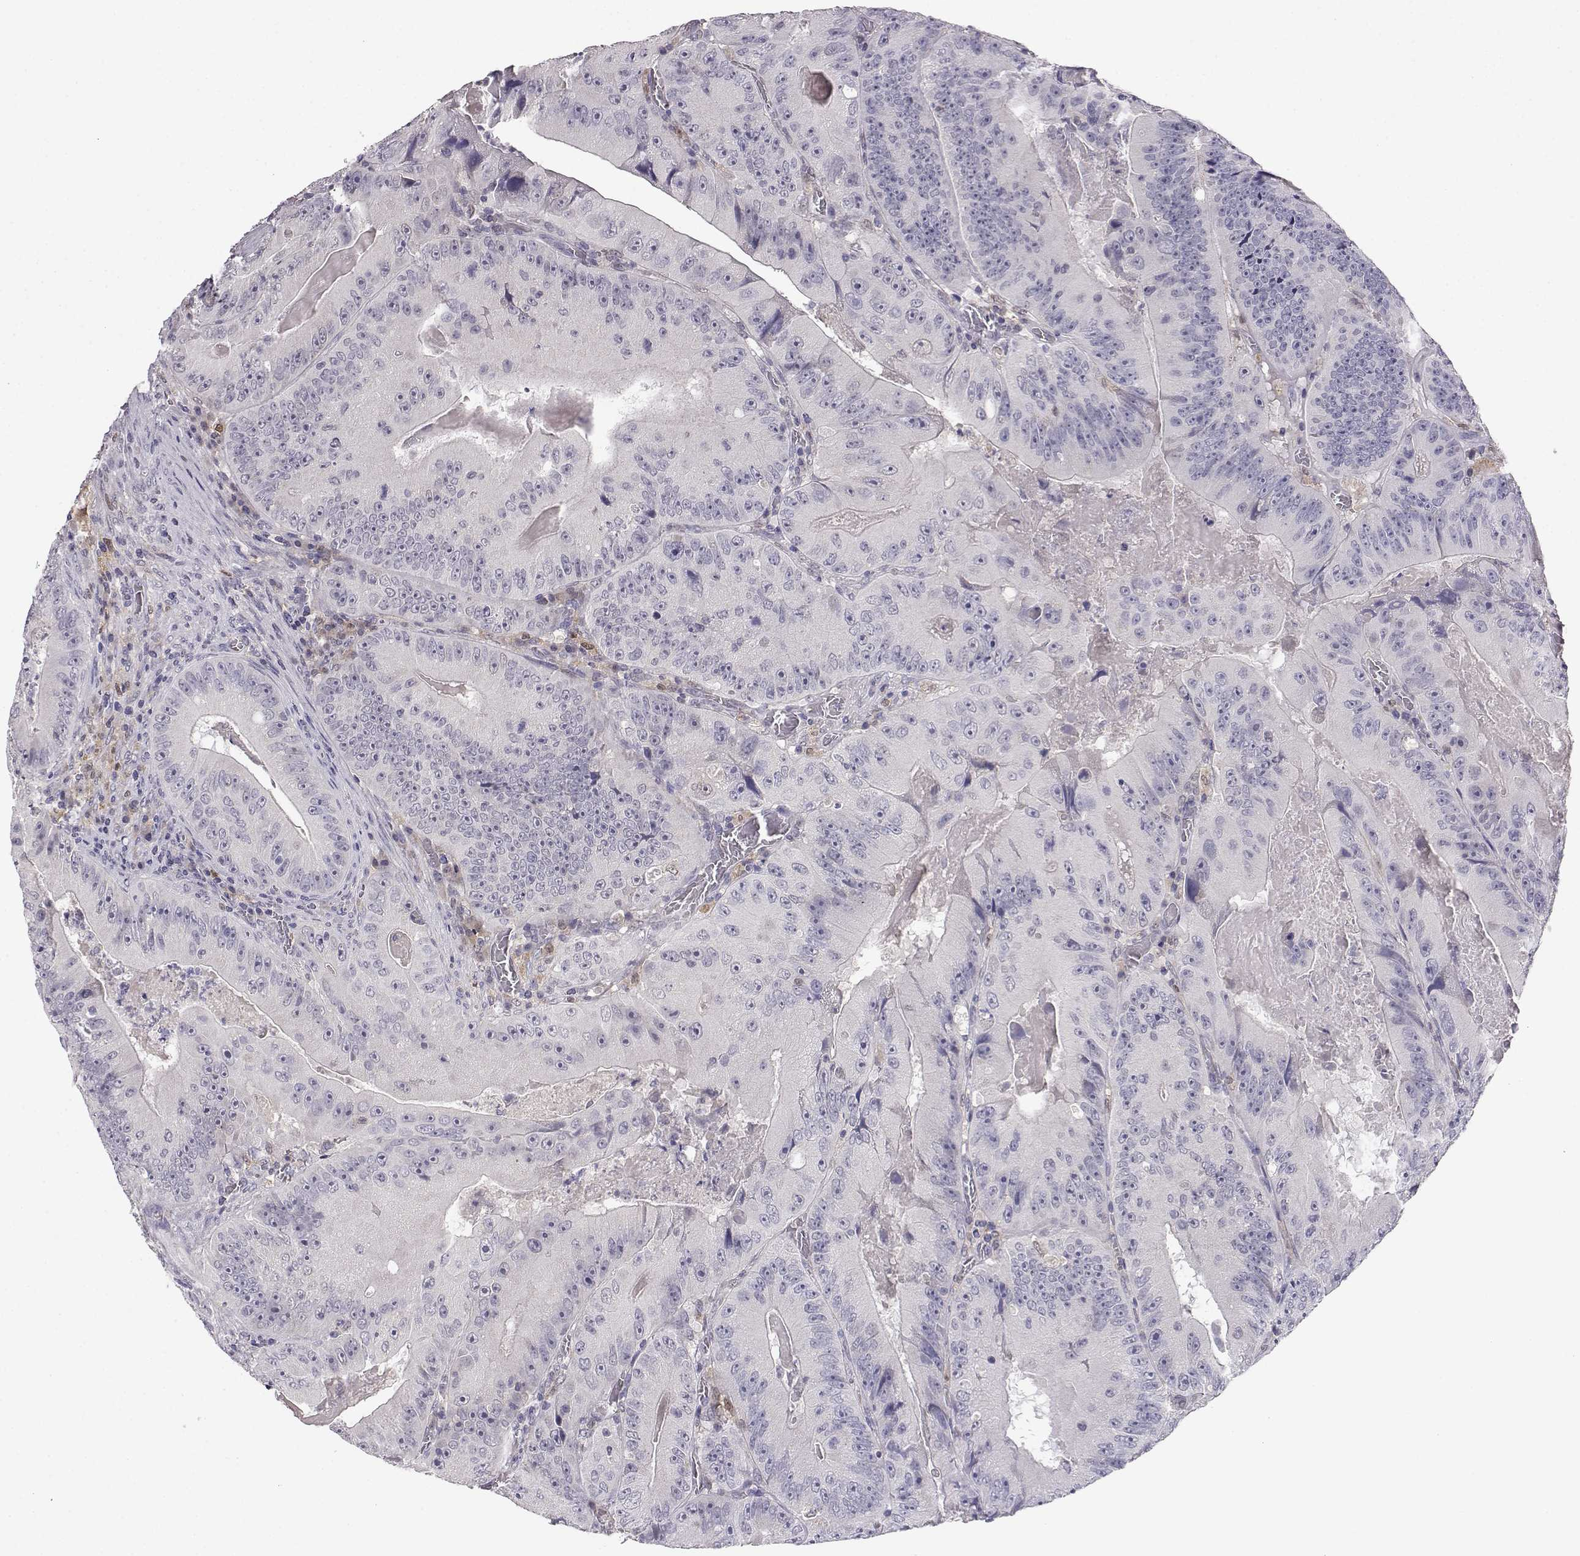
{"staining": {"intensity": "negative", "quantity": "none", "location": "none"}, "tissue": "colorectal cancer", "cell_type": "Tumor cells", "image_type": "cancer", "snomed": [{"axis": "morphology", "description": "Adenocarcinoma, NOS"}, {"axis": "topography", "description": "Colon"}], "caption": "IHC histopathology image of neoplastic tissue: adenocarcinoma (colorectal) stained with DAB demonstrates no significant protein positivity in tumor cells.", "gene": "AKR1B1", "patient": {"sex": "female", "age": 86}}